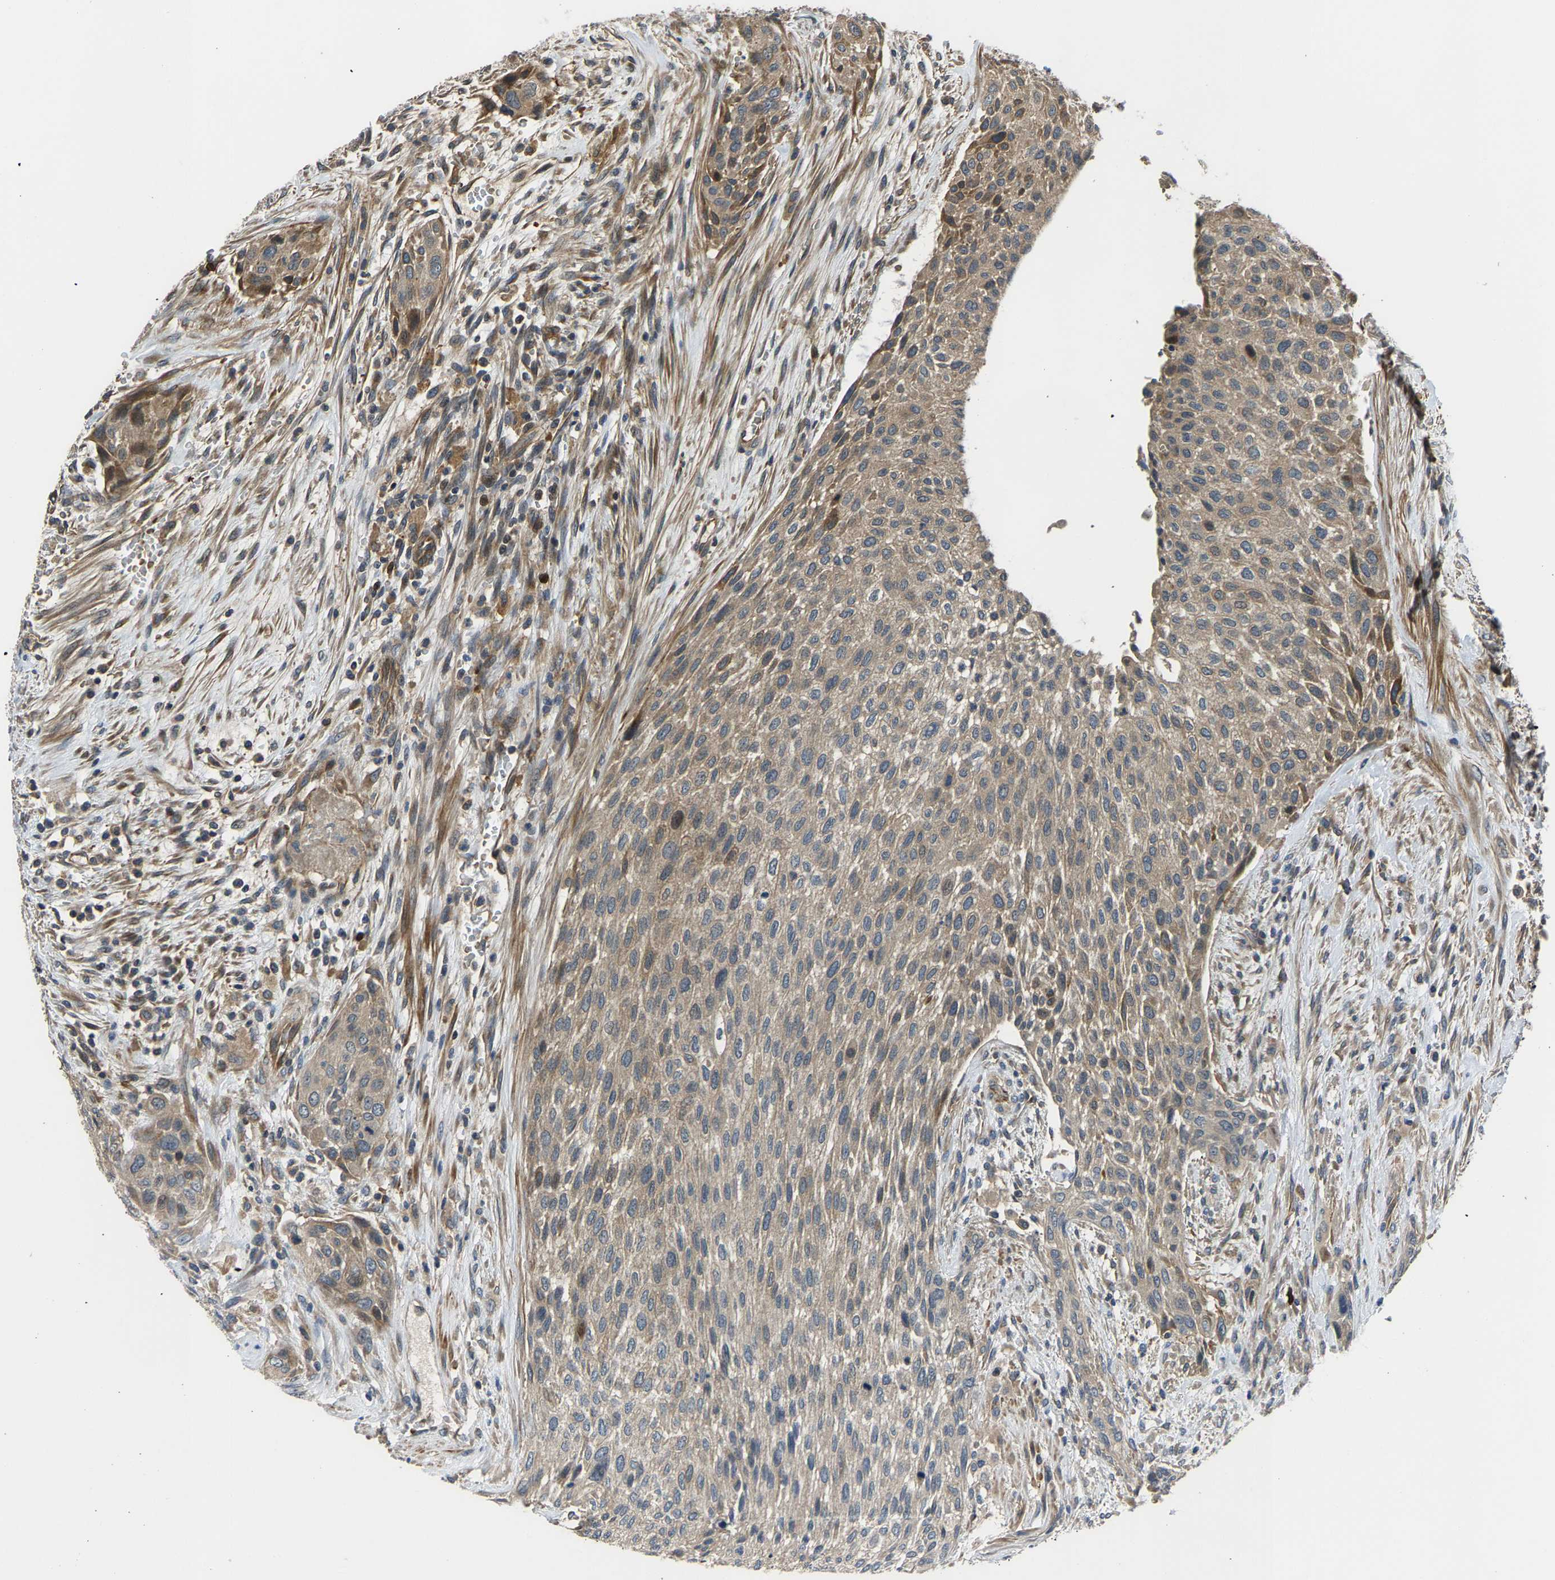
{"staining": {"intensity": "weak", "quantity": ">75%", "location": "cytoplasmic/membranous"}, "tissue": "urothelial cancer", "cell_type": "Tumor cells", "image_type": "cancer", "snomed": [{"axis": "morphology", "description": "Urothelial carcinoma, Low grade"}, {"axis": "morphology", "description": "Urothelial carcinoma, High grade"}, {"axis": "topography", "description": "Urinary bladder"}], "caption": "Human urothelial cancer stained with a protein marker exhibits weak staining in tumor cells.", "gene": "AGBL3", "patient": {"sex": "male", "age": 35}}